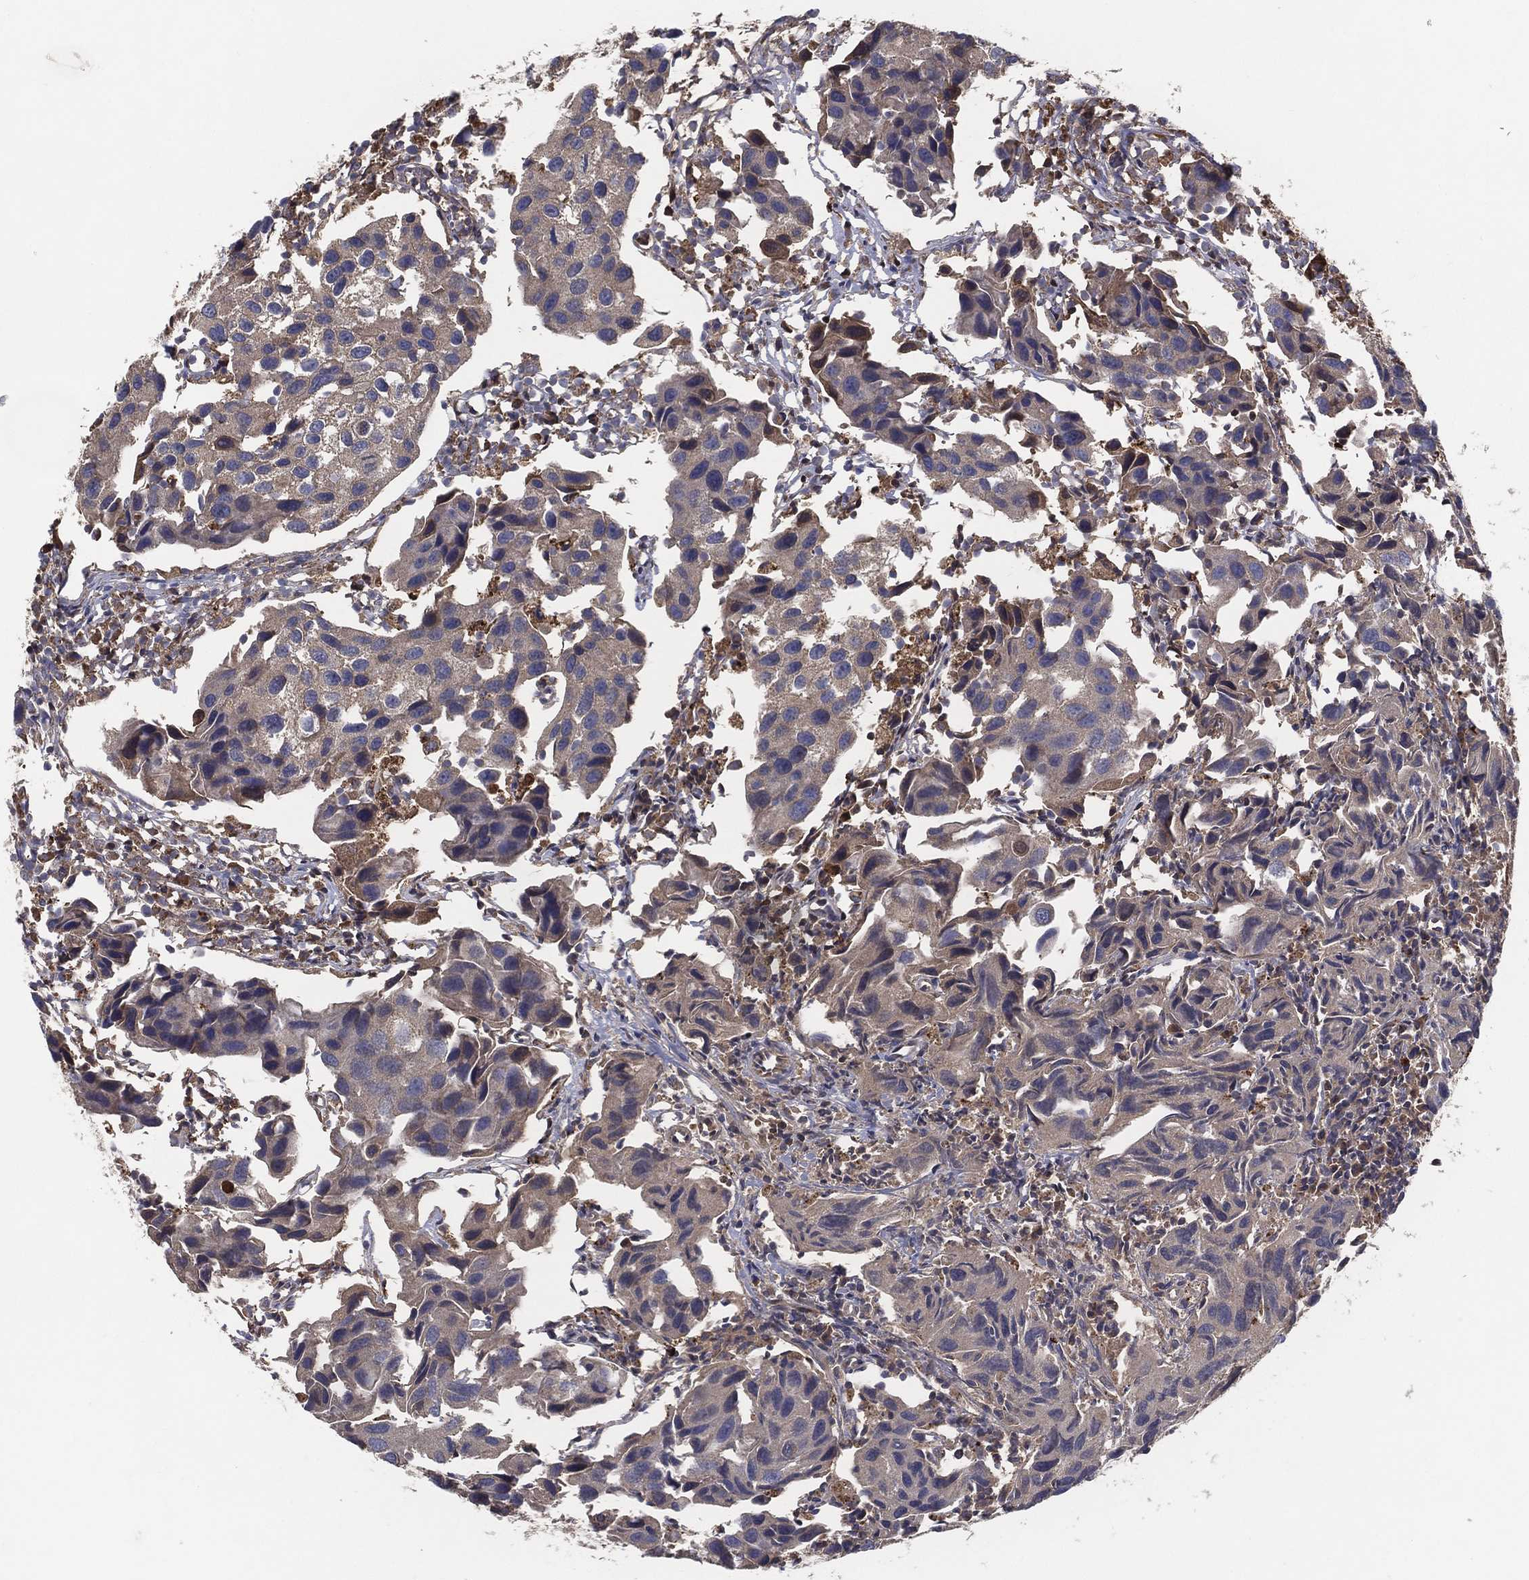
{"staining": {"intensity": "negative", "quantity": "none", "location": "none"}, "tissue": "urothelial cancer", "cell_type": "Tumor cells", "image_type": "cancer", "snomed": [{"axis": "morphology", "description": "Urothelial carcinoma, High grade"}, {"axis": "topography", "description": "Urinary bladder"}], "caption": "A histopathology image of human urothelial cancer is negative for staining in tumor cells. The staining was performed using DAB (3,3'-diaminobenzidine) to visualize the protein expression in brown, while the nuclei were stained in blue with hematoxylin (Magnification: 20x).", "gene": "MT-ND1", "patient": {"sex": "male", "age": 79}}